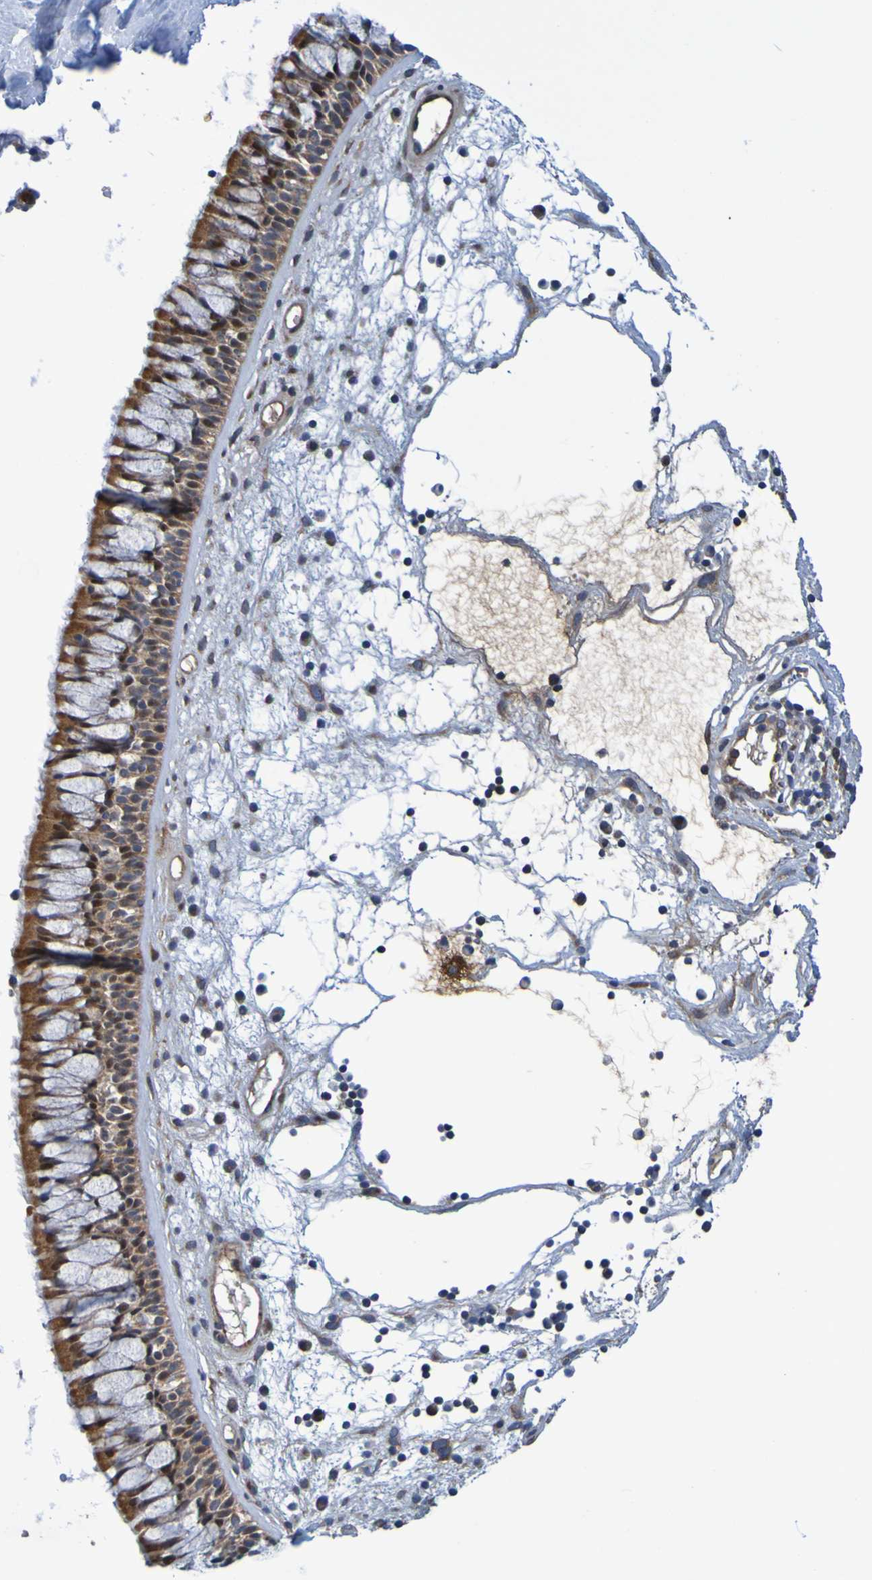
{"staining": {"intensity": "strong", "quantity": "25%-75%", "location": "cytoplasmic/membranous"}, "tissue": "nasopharynx", "cell_type": "Respiratory epithelial cells", "image_type": "normal", "snomed": [{"axis": "morphology", "description": "Normal tissue, NOS"}, {"axis": "morphology", "description": "Inflammation, NOS"}, {"axis": "topography", "description": "Nasopharynx"}], "caption": "Strong cytoplasmic/membranous positivity is present in approximately 25%-75% of respiratory epithelial cells in unremarkable nasopharynx.", "gene": "CCDC51", "patient": {"sex": "male", "age": 48}}